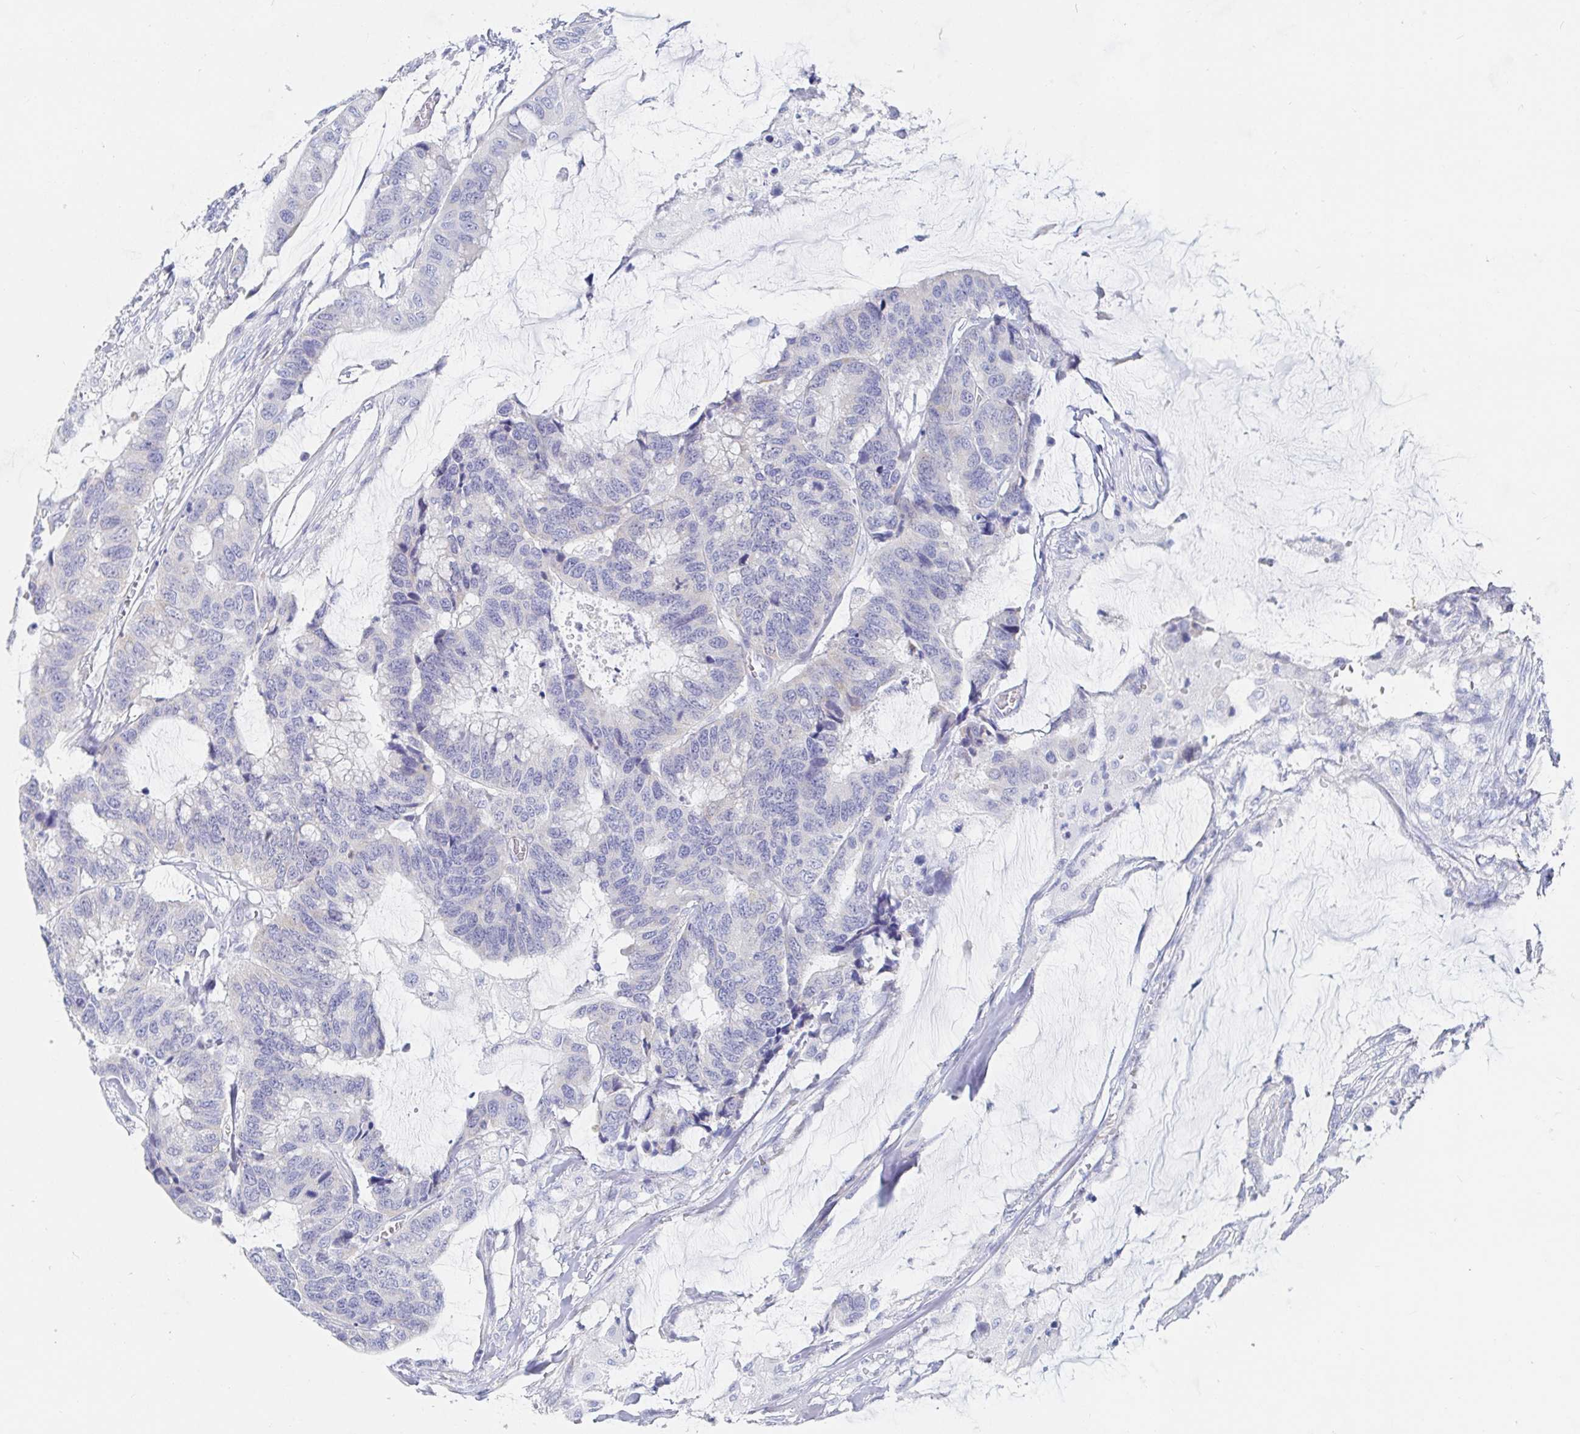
{"staining": {"intensity": "negative", "quantity": "none", "location": "none"}, "tissue": "colorectal cancer", "cell_type": "Tumor cells", "image_type": "cancer", "snomed": [{"axis": "morphology", "description": "Adenocarcinoma, NOS"}, {"axis": "topography", "description": "Rectum"}], "caption": "Tumor cells show no significant staining in colorectal cancer (adenocarcinoma). (DAB (3,3'-diaminobenzidine) immunohistochemistry with hematoxylin counter stain).", "gene": "PACSIN1", "patient": {"sex": "female", "age": 59}}